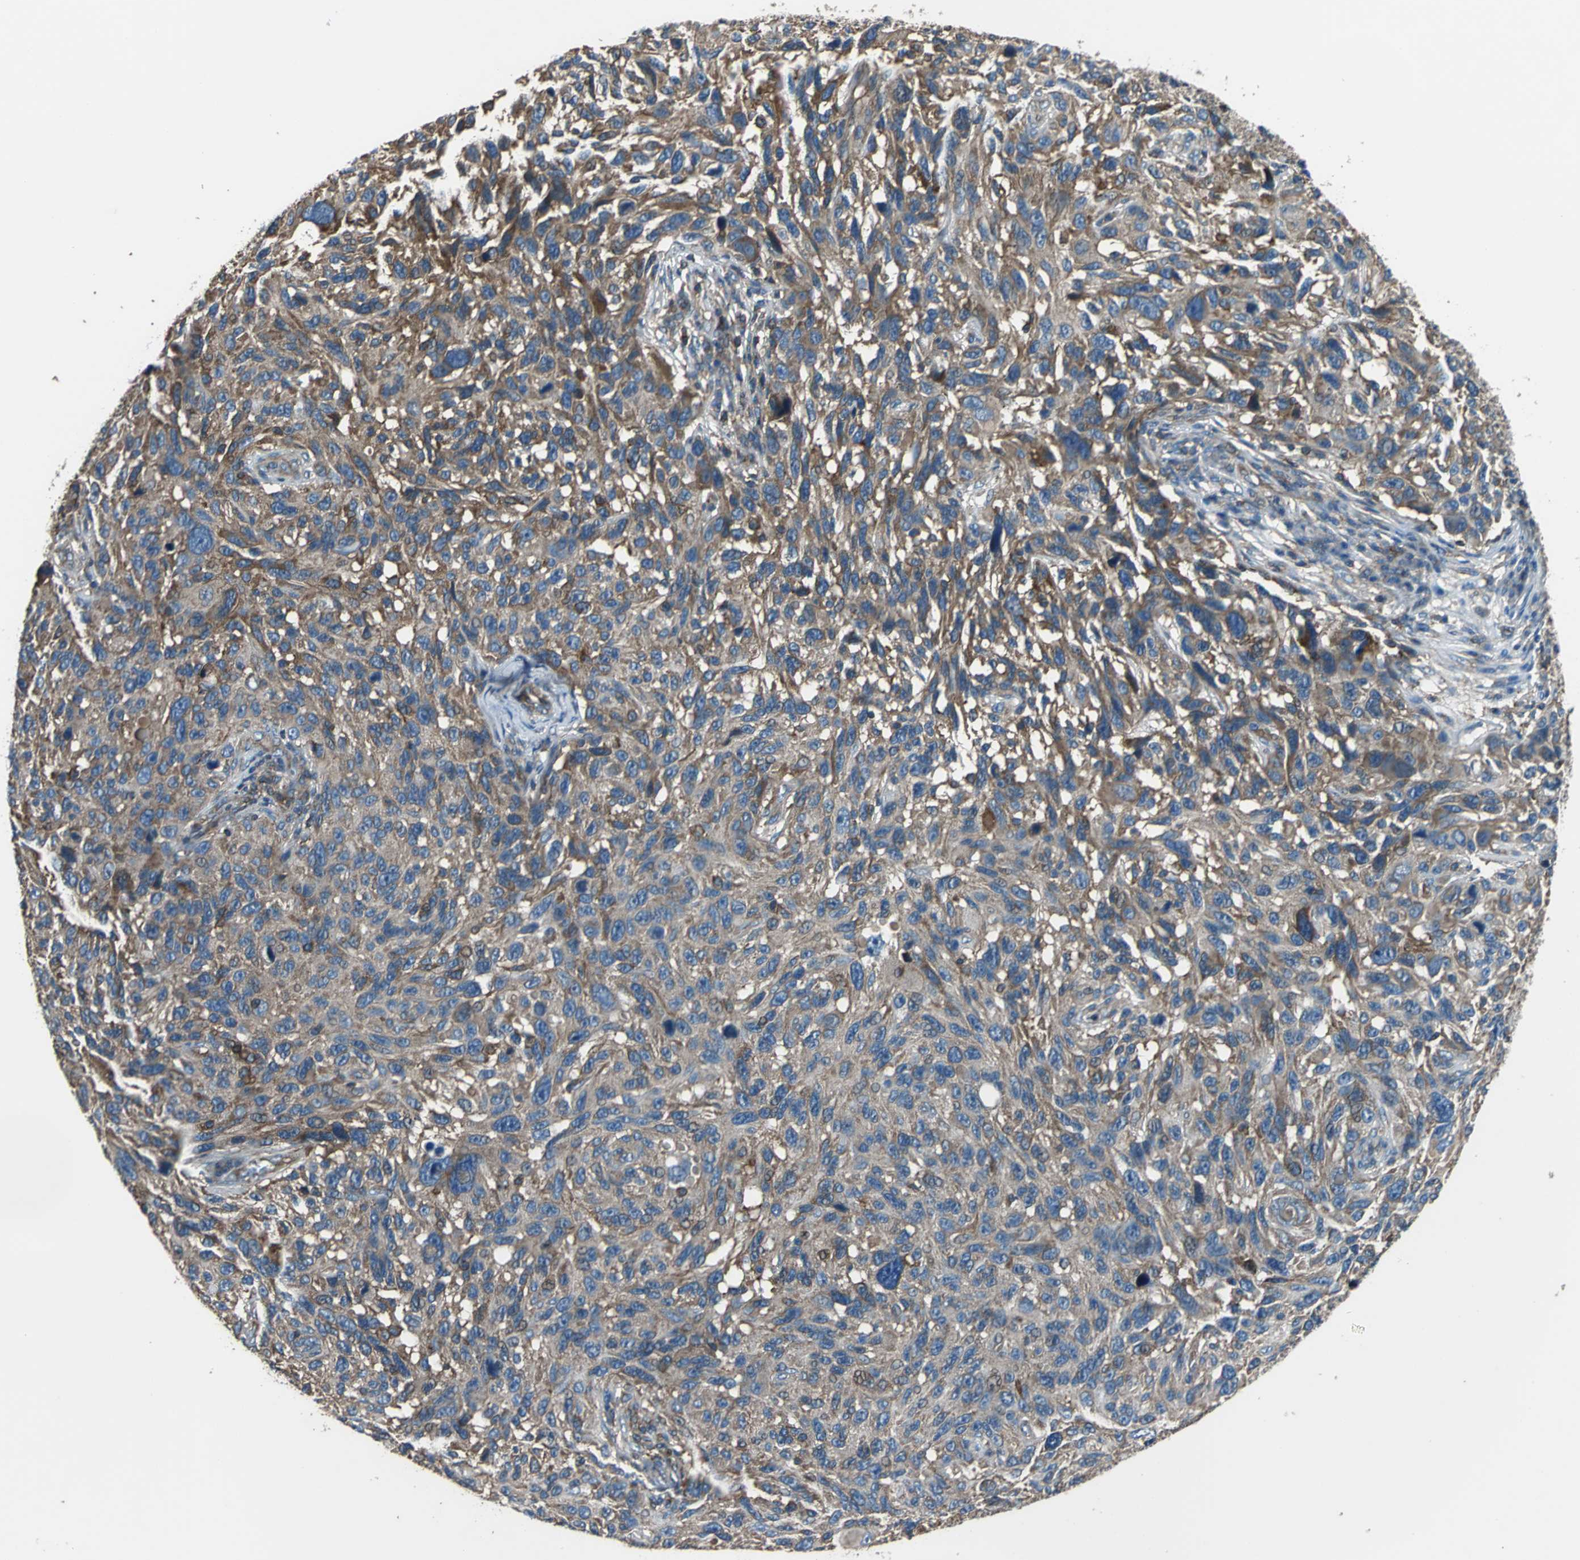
{"staining": {"intensity": "strong", "quantity": ">75%", "location": "cytoplasmic/membranous"}, "tissue": "melanoma", "cell_type": "Tumor cells", "image_type": "cancer", "snomed": [{"axis": "morphology", "description": "Malignant melanoma, NOS"}, {"axis": "topography", "description": "Skin"}], "caption": "High-power microscopy captured an IHC photomicrograph of malignant melanoma, revealing strong cytoplasmic/membranous staining in approximately >75% of tumor cells.", "gene": "PARVA", "patient": {"sex": "male", "age": 53}}